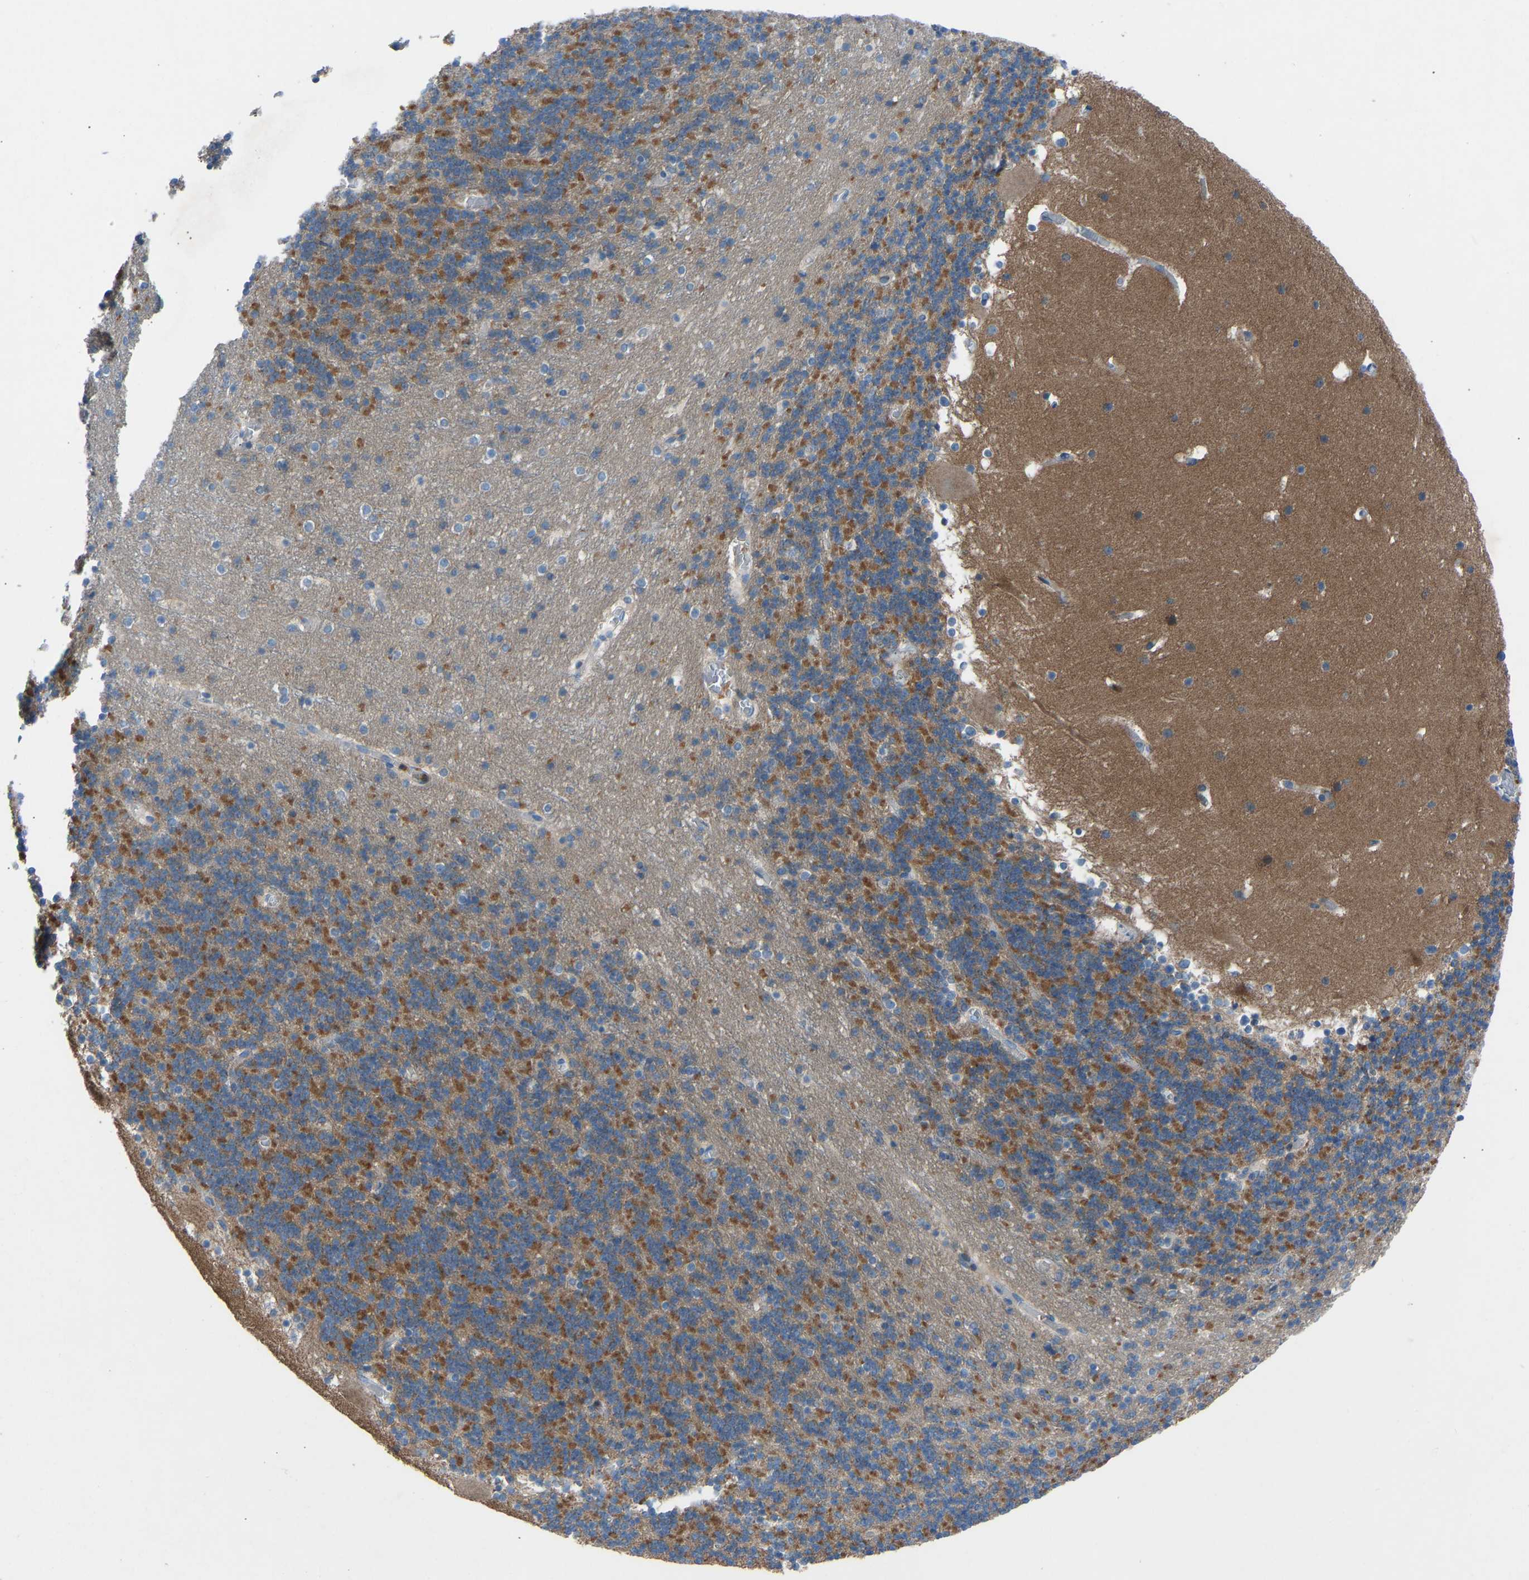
{"staining": {"intensity": "moderate", "quantity": "25%-75%", "location": "cytoplasmic/membranous"}, "tissue": "cerebellum", "cell_type": "Cells in granular layer", "image_type": "normal", "snomed": [{"axis": "morphology", "description": "Normal tissue, NOS"}, {"axis": "topography", "description": "Cerebellum"}], "caption": "Normal cerebellum exhibits moderate cytoplasmic/membranous staining in about 25%-75% of cells in granular layer.", "gene": "GRK6", "patient": {"sex": "male", "age": 45}}